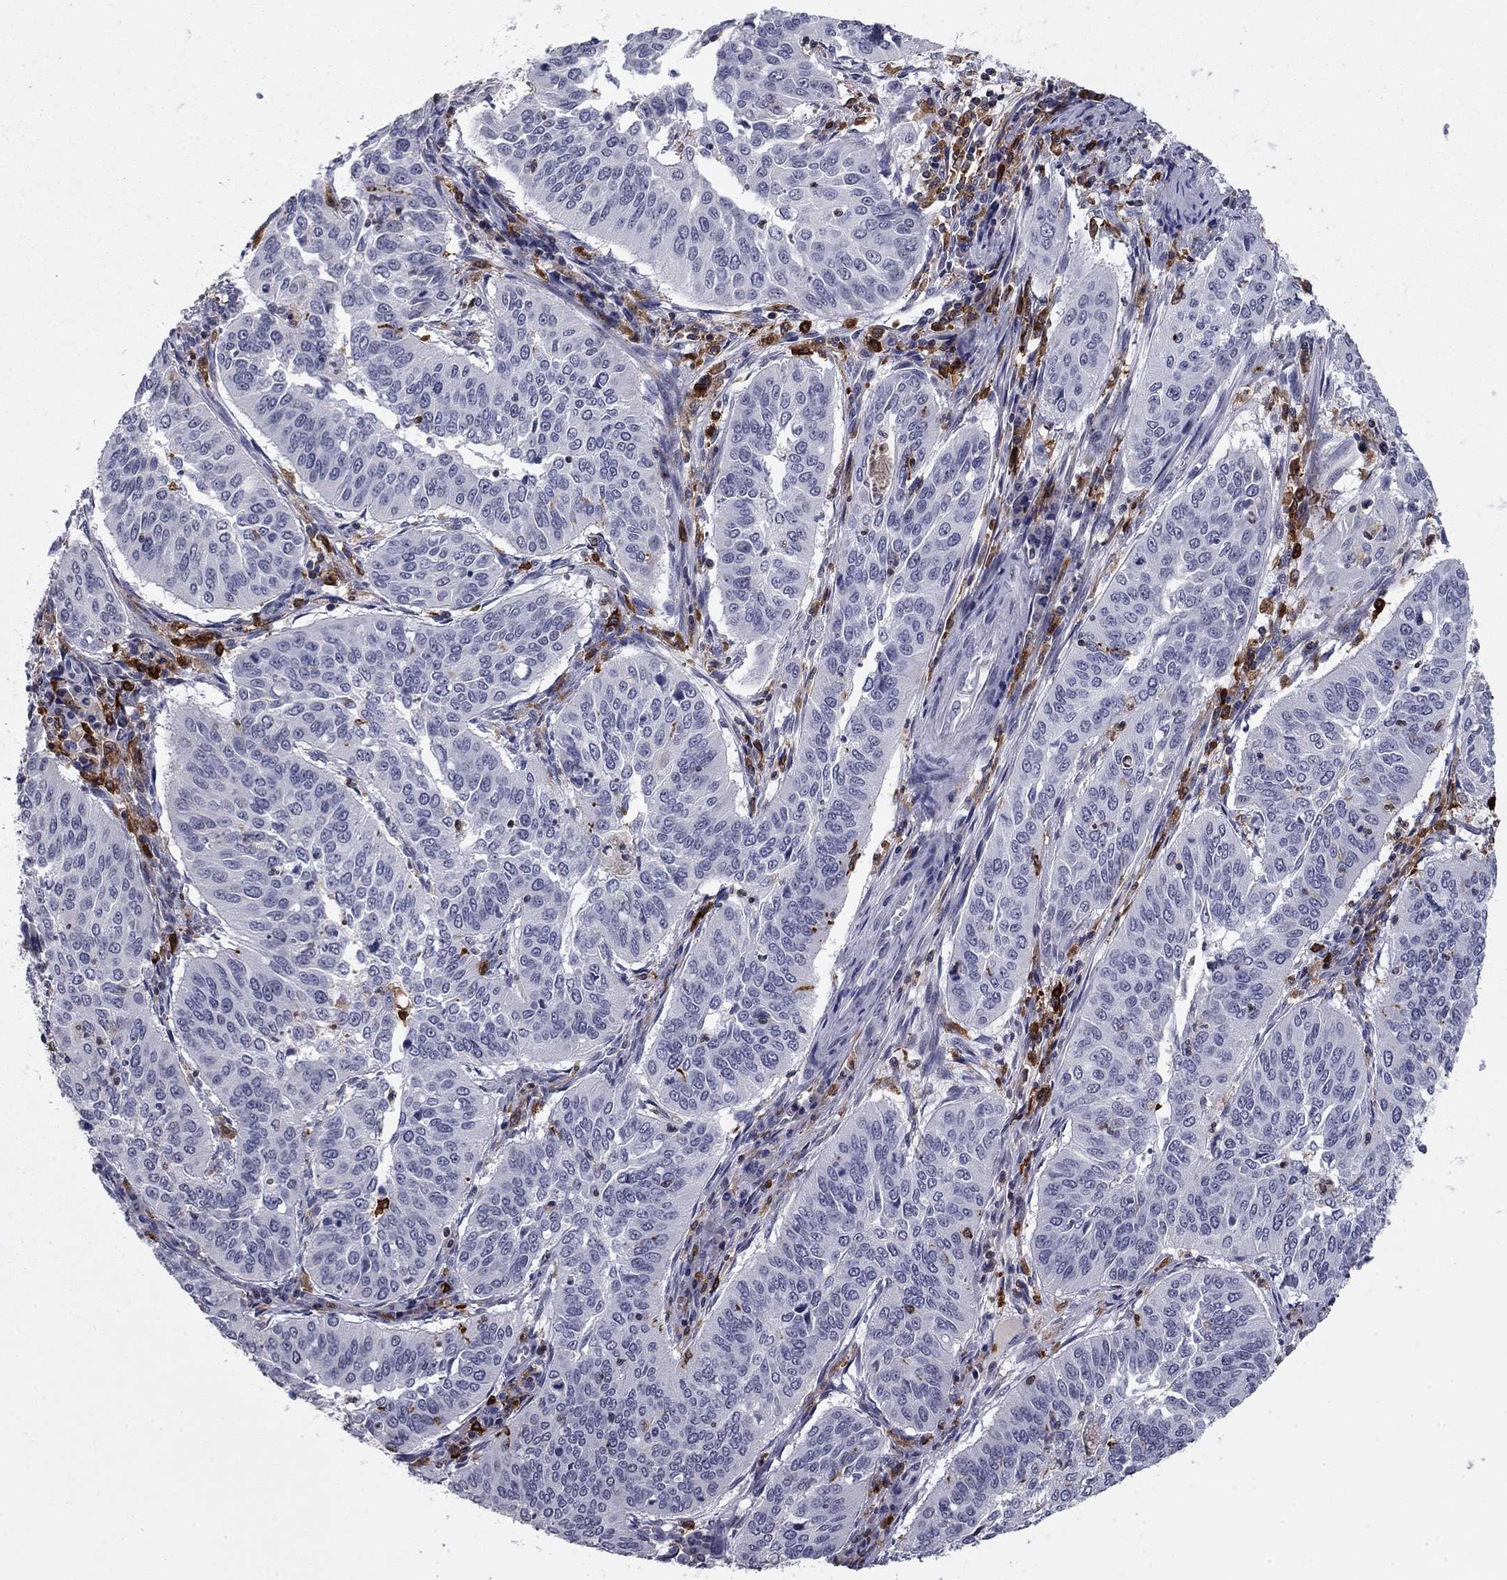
{"staining": {"intensity": "negative", "quantity": "none", "location": "none"}, "tissue": "cervical cancer", "cell_type": "Tumor cells", "image_type": "cancer", "snomed": [{"axis": "morphology", "description": "Normal tissue, NOS"}, {"axis": "morphology", "description": "Squamous cell carcinoma, NOS"}, {"axis": "topography", "description": "Cervix"}], "caption": "This is an immunohistochemistry image of human squamous cell carcinoma (cervical). There is no expression in tumor cells.", "gene": "PLCB2", "patient": {"sex": "female", "age": 39}}